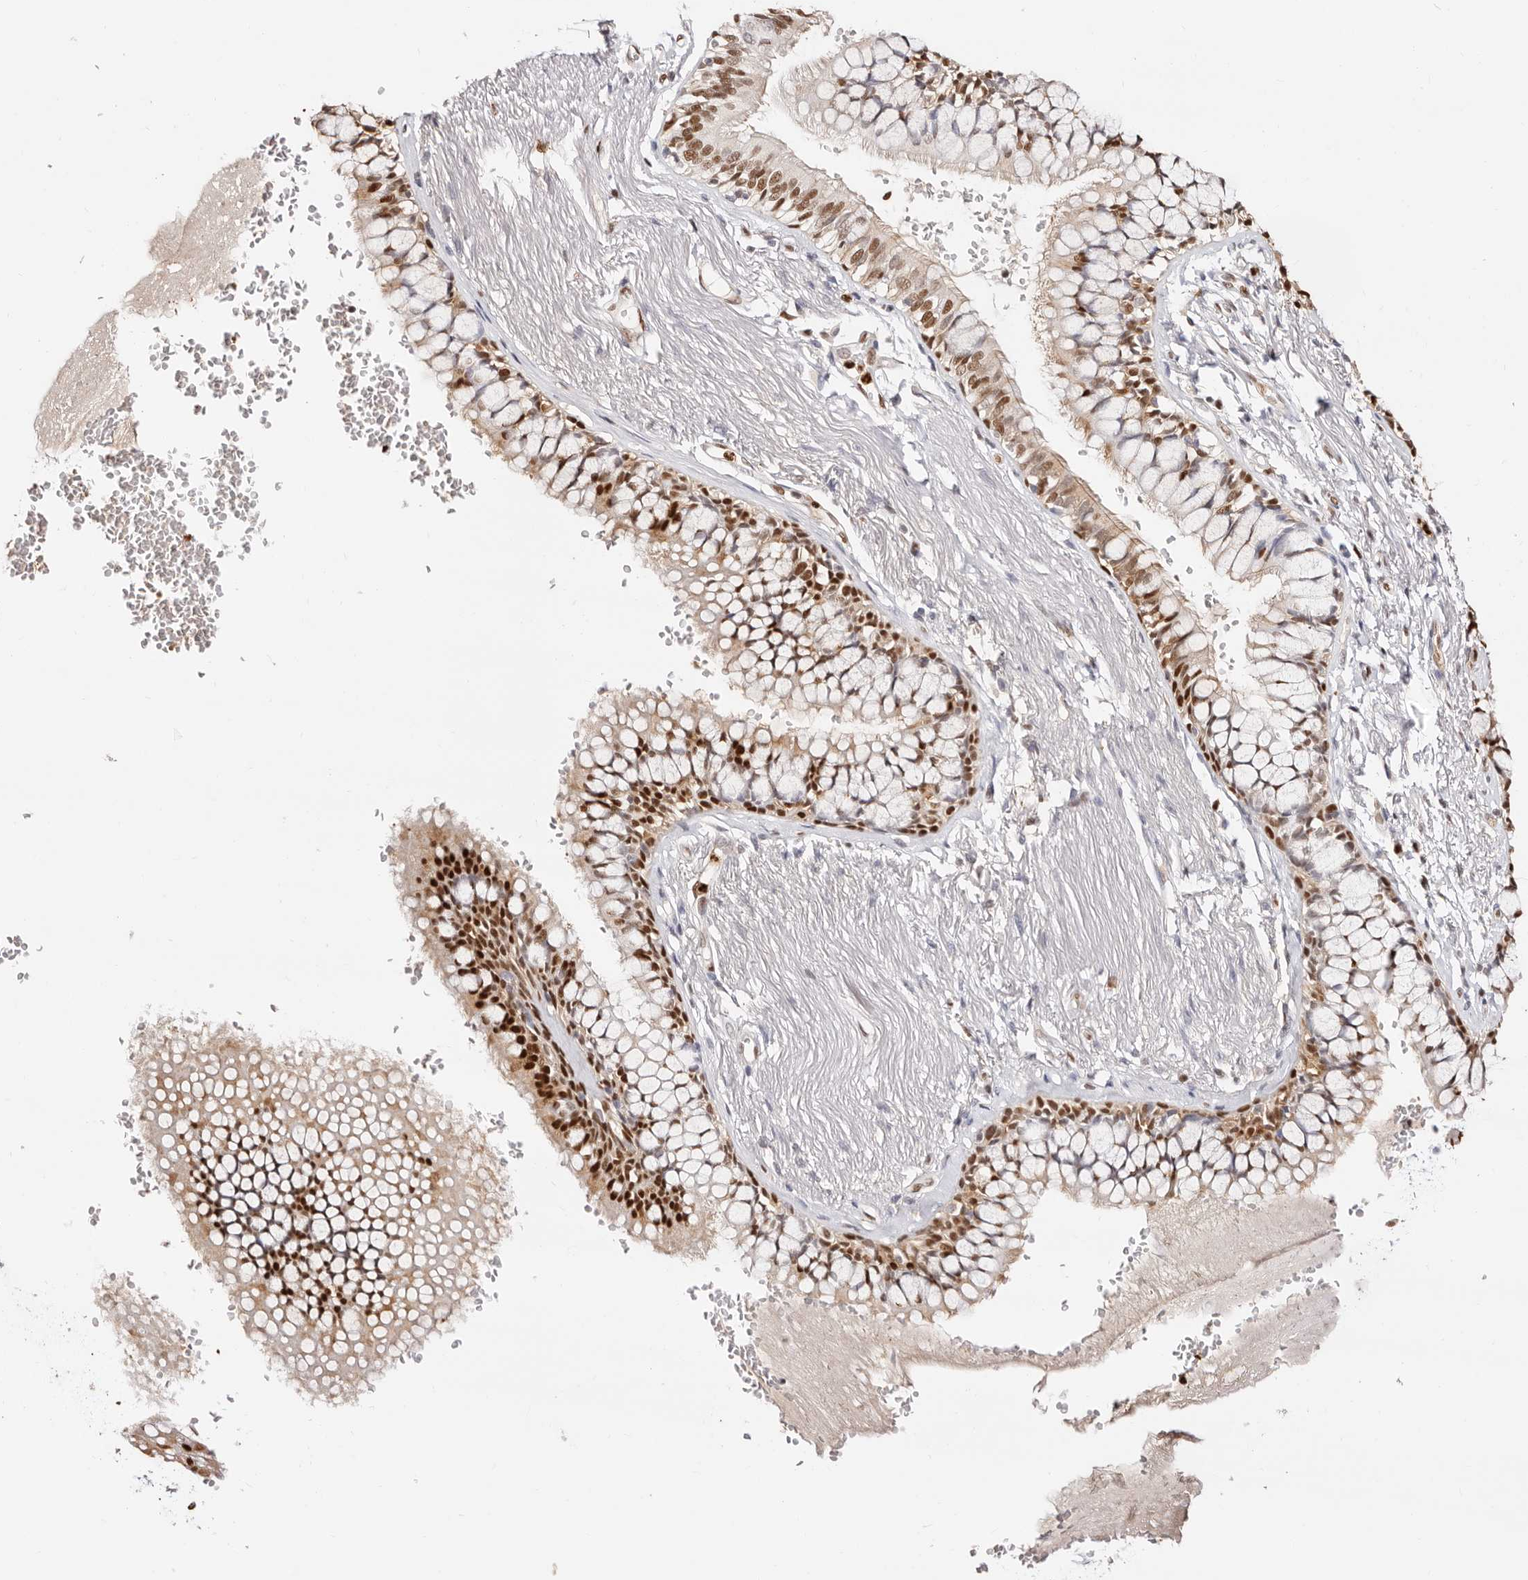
{"staining": {"intensity": "strong", "quantity": ">75%", "location": "nuclear"}, "tissue": "bronchus", "cell_type": "Respiratory epithelial cells", "image_type": "normal", "snomed": [{"axis": "morphology", "description": "Normal tissue, NOS"}, {"axis": "topography", "description": "Cartilage tissue"}, {"axis": "topography", "description": "Bronchus"}], "caption": "This photomicrograph displays normal bronchus stained with immunohistochemistry to label a protein in brown. The nuclear of respiratory epithelial cells show strong positivity for the protein. Nuclei are counter-stained blue.", "gene": "TKT", "patient": {"sex": "female", "age": 73}}